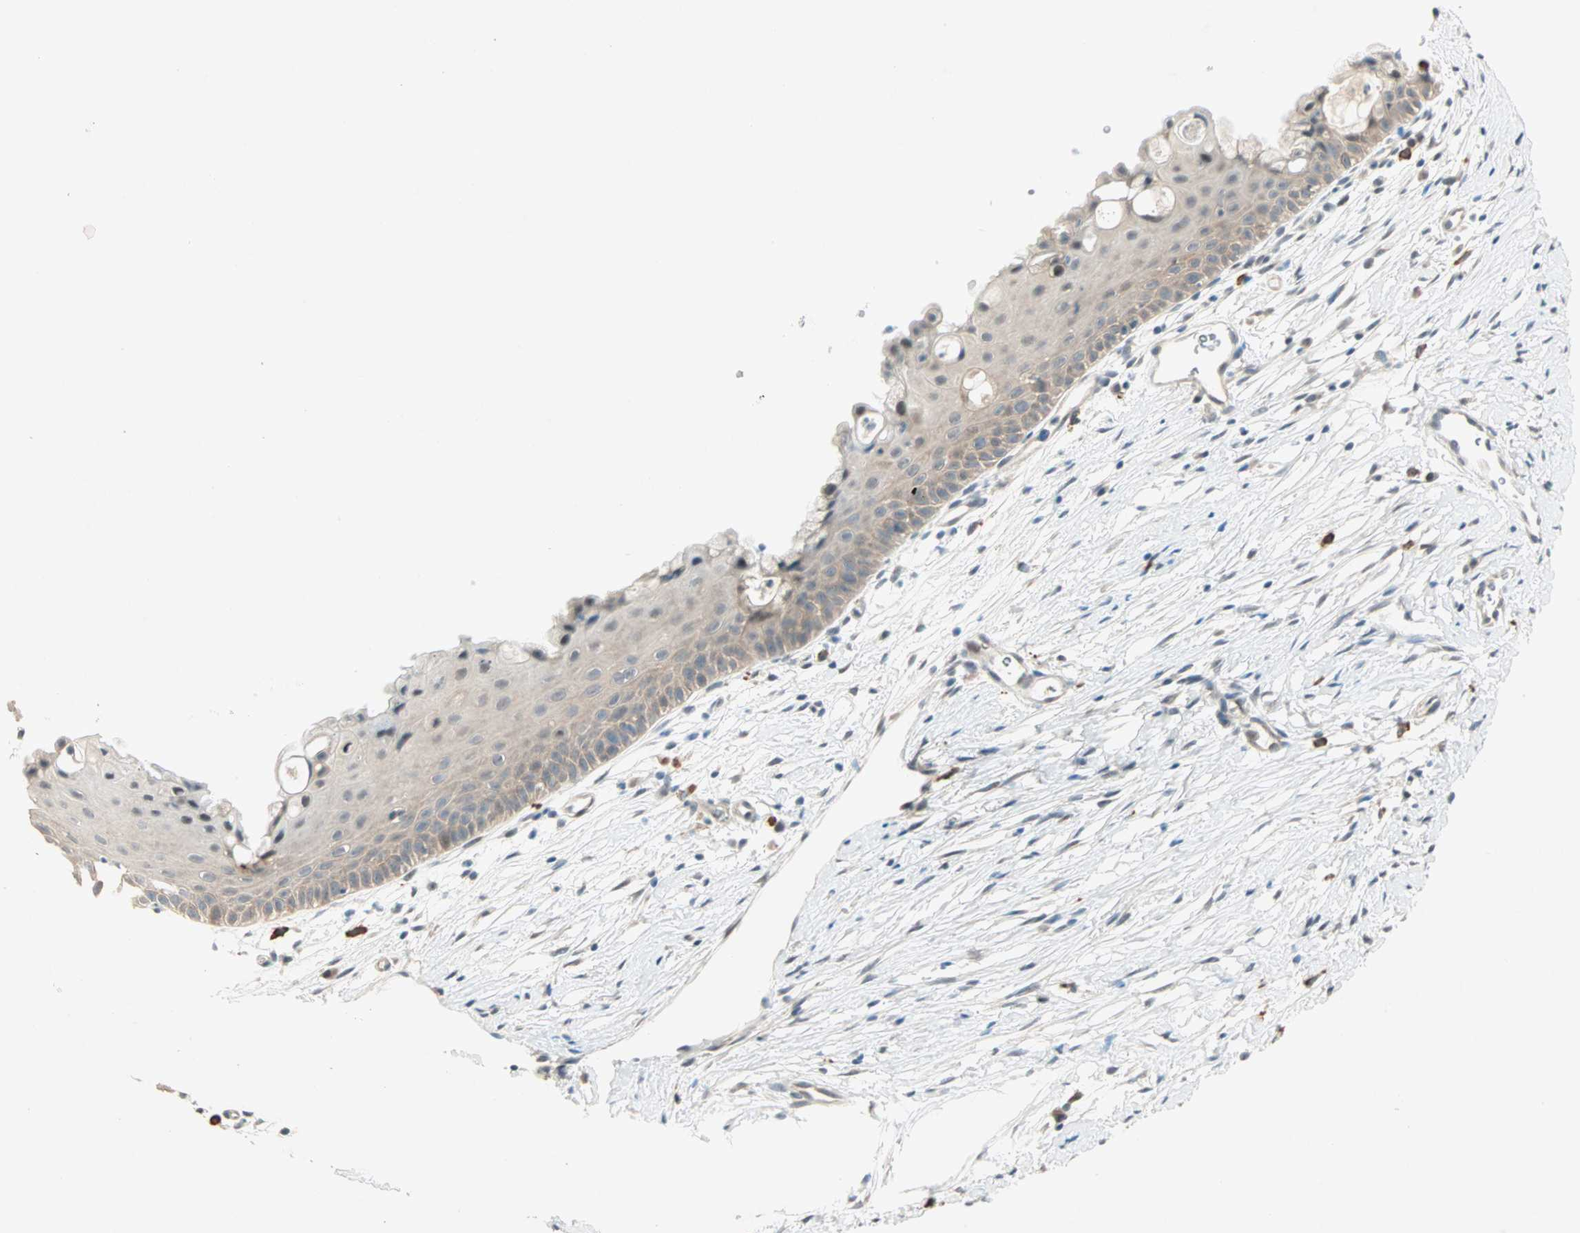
{"staining": {"intensity": "weak", "quantity": ">75%", "location": "cytoplasmic/membranous"}, "tissue": "cervix", "cell_type": "Squamous epithelial cells", "image_type": "normal", "snomed": [{"axis": "morphology", "description": "Normal tissue, NOS"}, {"axis": "topography", "description": "Cervix"}], "caption": "Brown immunohistochemical staining in unremarkable human cervix displays weak cytoplasmic/membranous expression in approximately >75% of squamous epithelial cells. Using DAB (brown) and hematoxylin (blue) stains, captured at high magnification using brightfield microscopy.", "gene": "RTL6", "patient": {"sex": "female", "age": 39}}